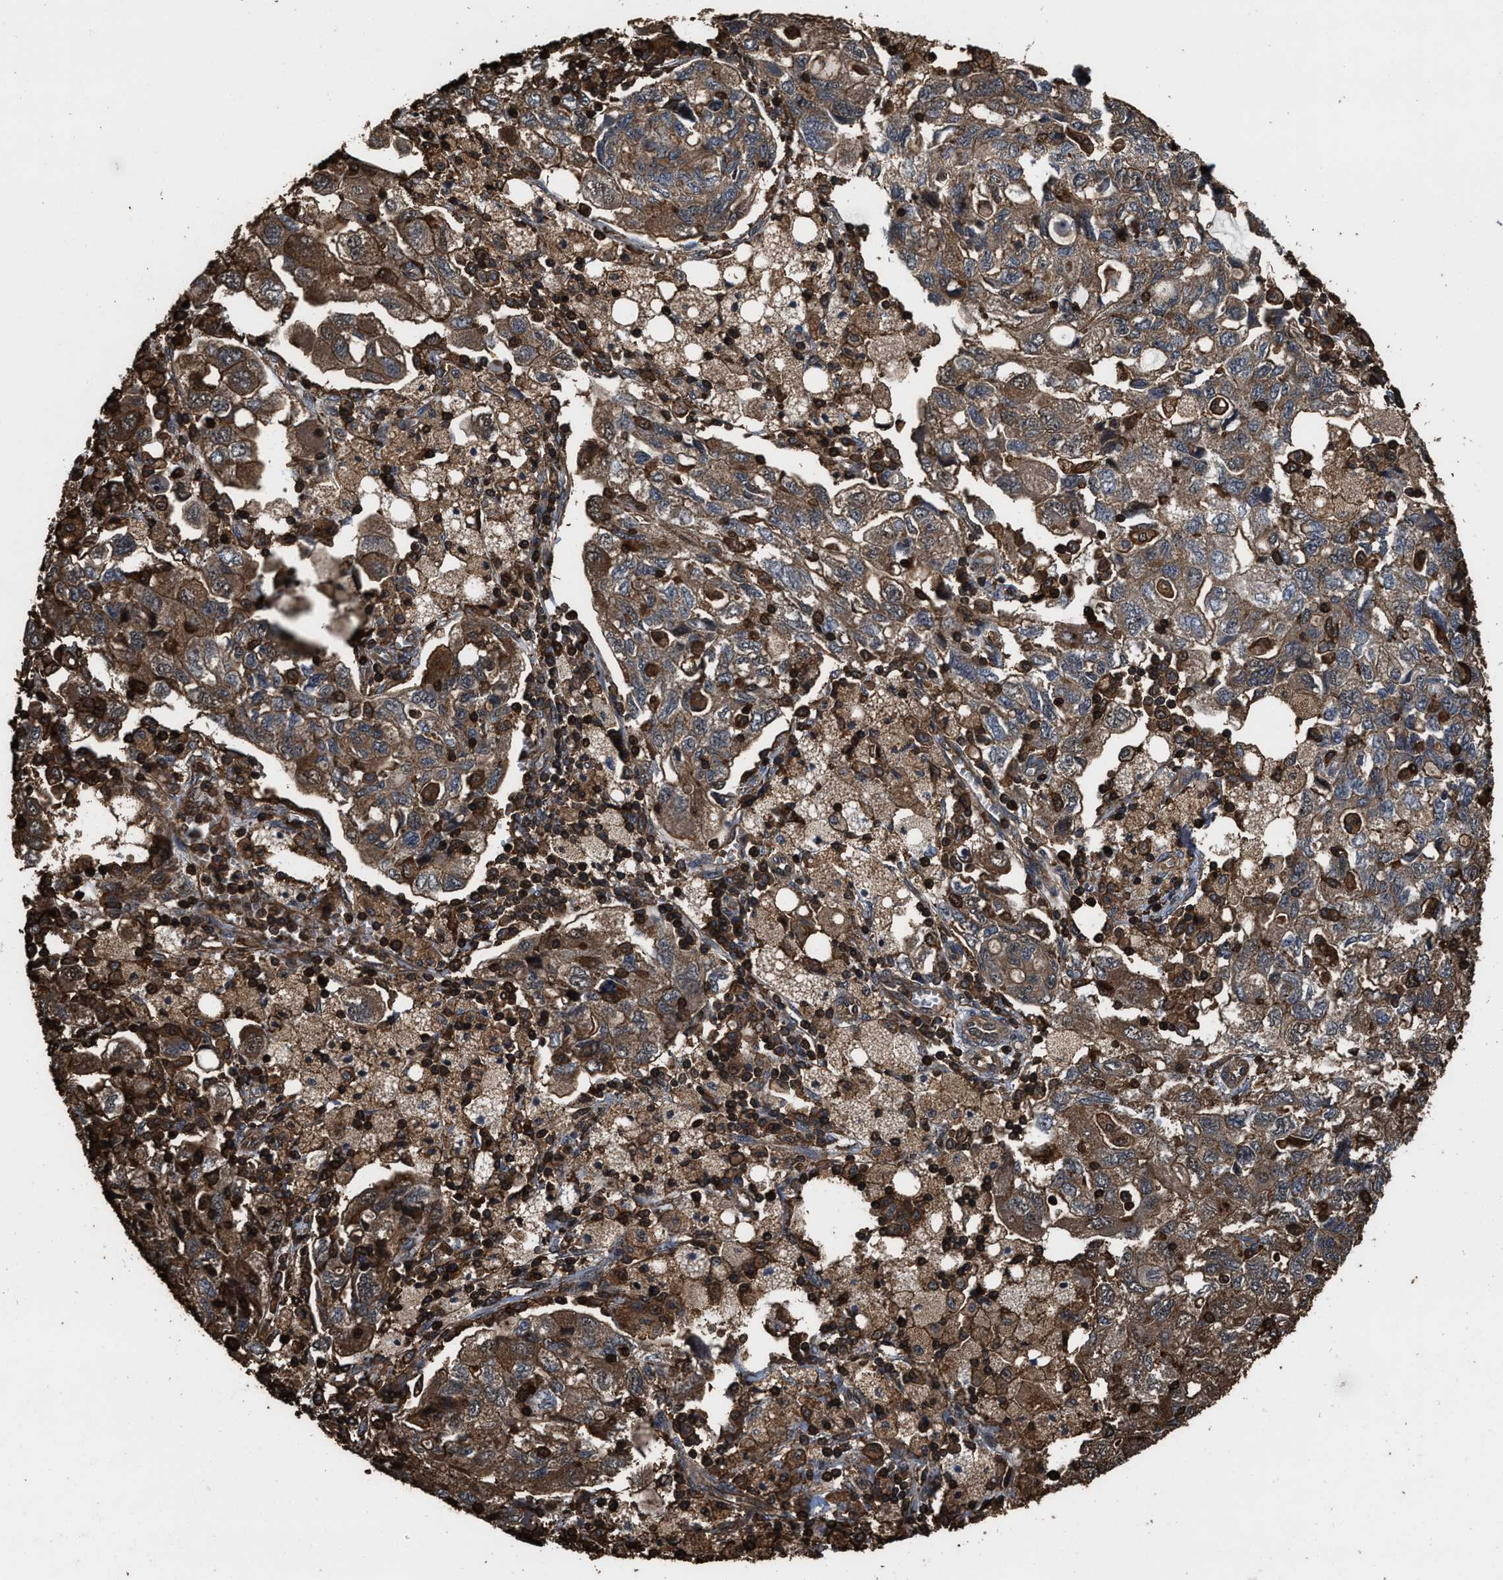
{"staining": {"intensity": "moderate", "quantity": ">75%", "location": "cytoplasmic/membranous"}, "tissue": "ovarian cancer", "cell_type": "Tumor cells", "image_type": "cancer", "snomed": [{"axis": "morphology", "description": "Carcinoma, NOS"}, {"axis": "morphology", "description": "Cystadenocarcinoma, serous, NOS"}, {"axis": "topography", "description": "Ovary"}], "caption": "An IHC photomicrograph of tumor tissue is shown. Protein staining in brown shows moderate cytoplasmic/membranous positivity in serous cystadenocarcinoma (ovarian) within tumor cells.", "gene": "KBTBD2", "patient": {"sex": "female", "age": 69}}